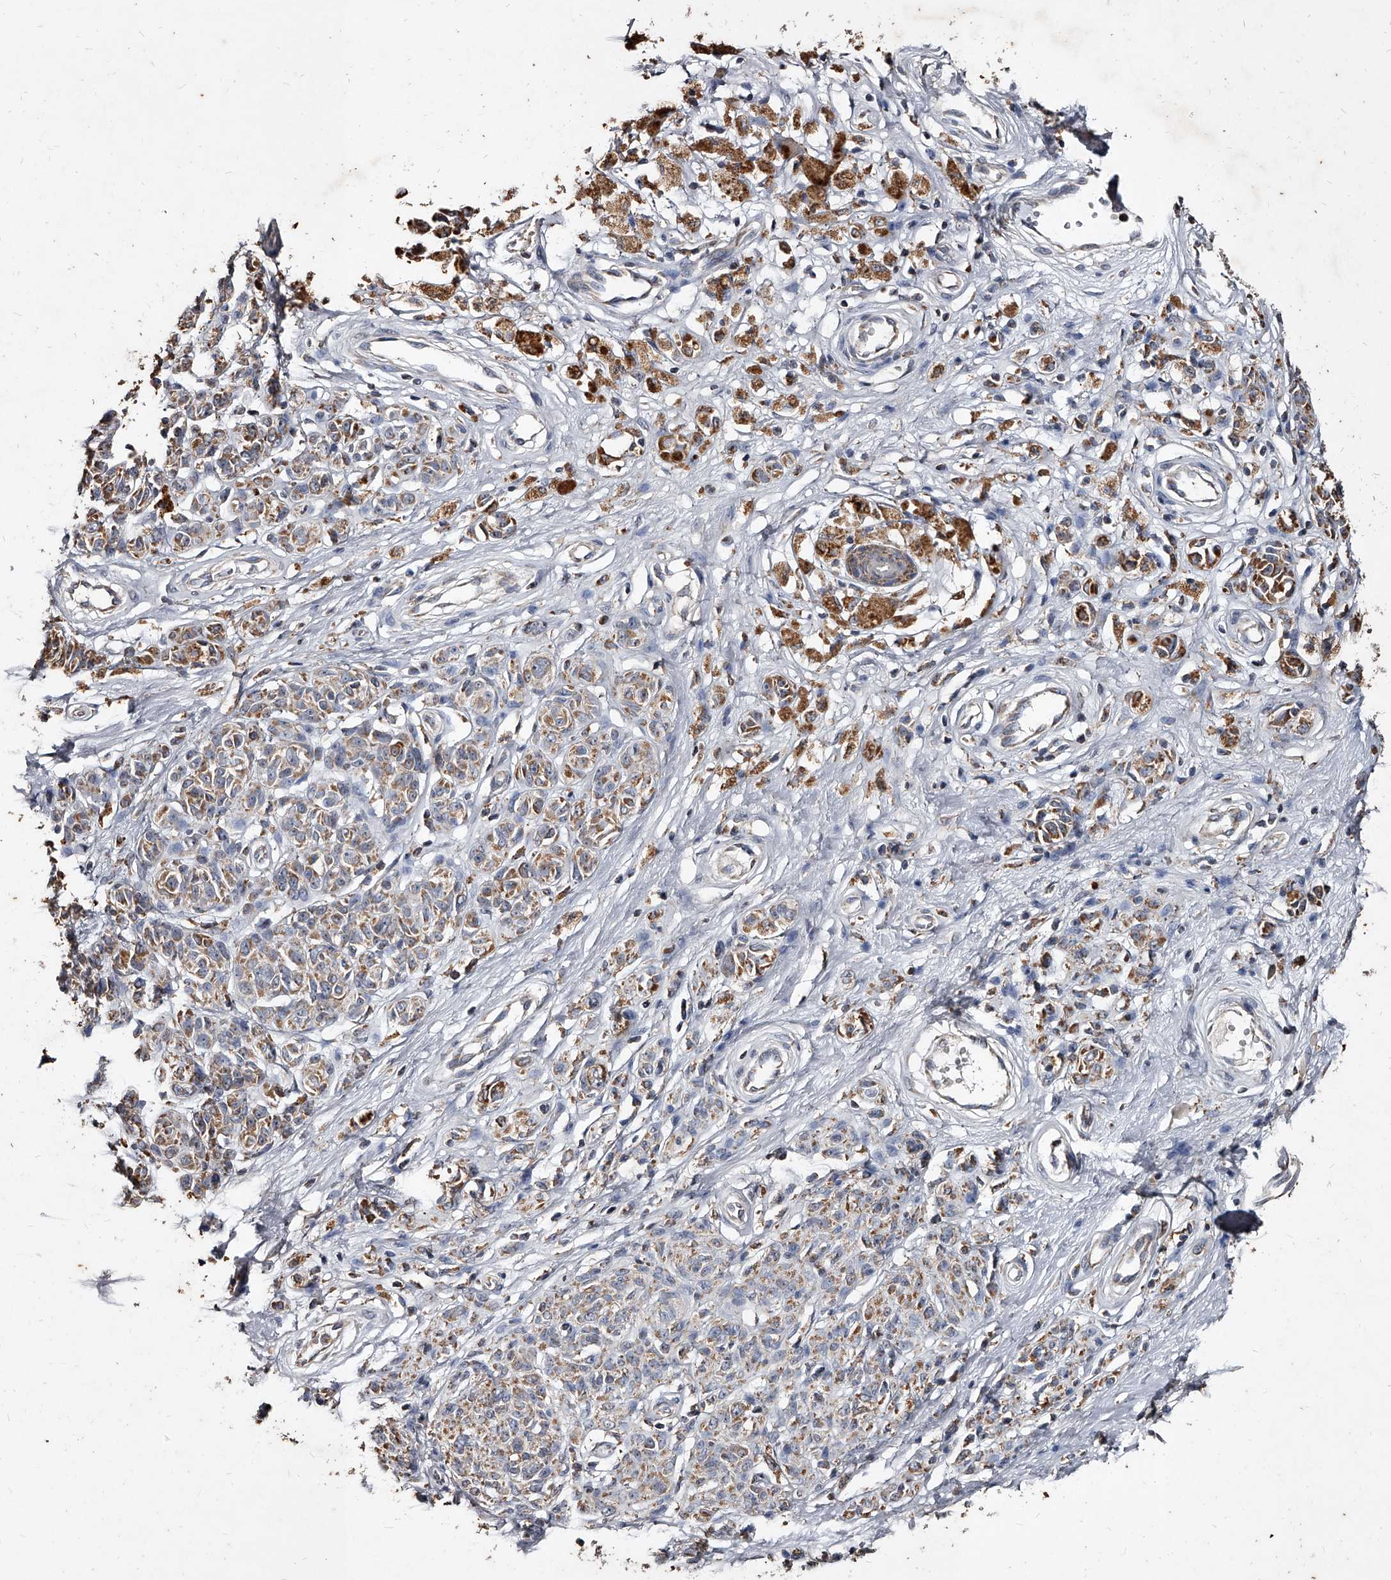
{"staining": {"intensity": "moderate", "quantity": "25%-75%", "location": "cytoplasmic/membranous"}, "tissue": "melanoma", "cell_type": "Tumor cells", "image_type": "cancer", "snomed": [{"axis": "morphology", "description": "Malignant melanoma, NOS"}, {"axis": "topography", "description": "Skin"}], "caption": "Immunohistochemical staining of malignant melanoma reveals moderate cytoplasmic/membranous protein expression in about 25%-75% of tumor cells.", "gene": "GPR183", "patient": {"sex": "female", "age": 64}}